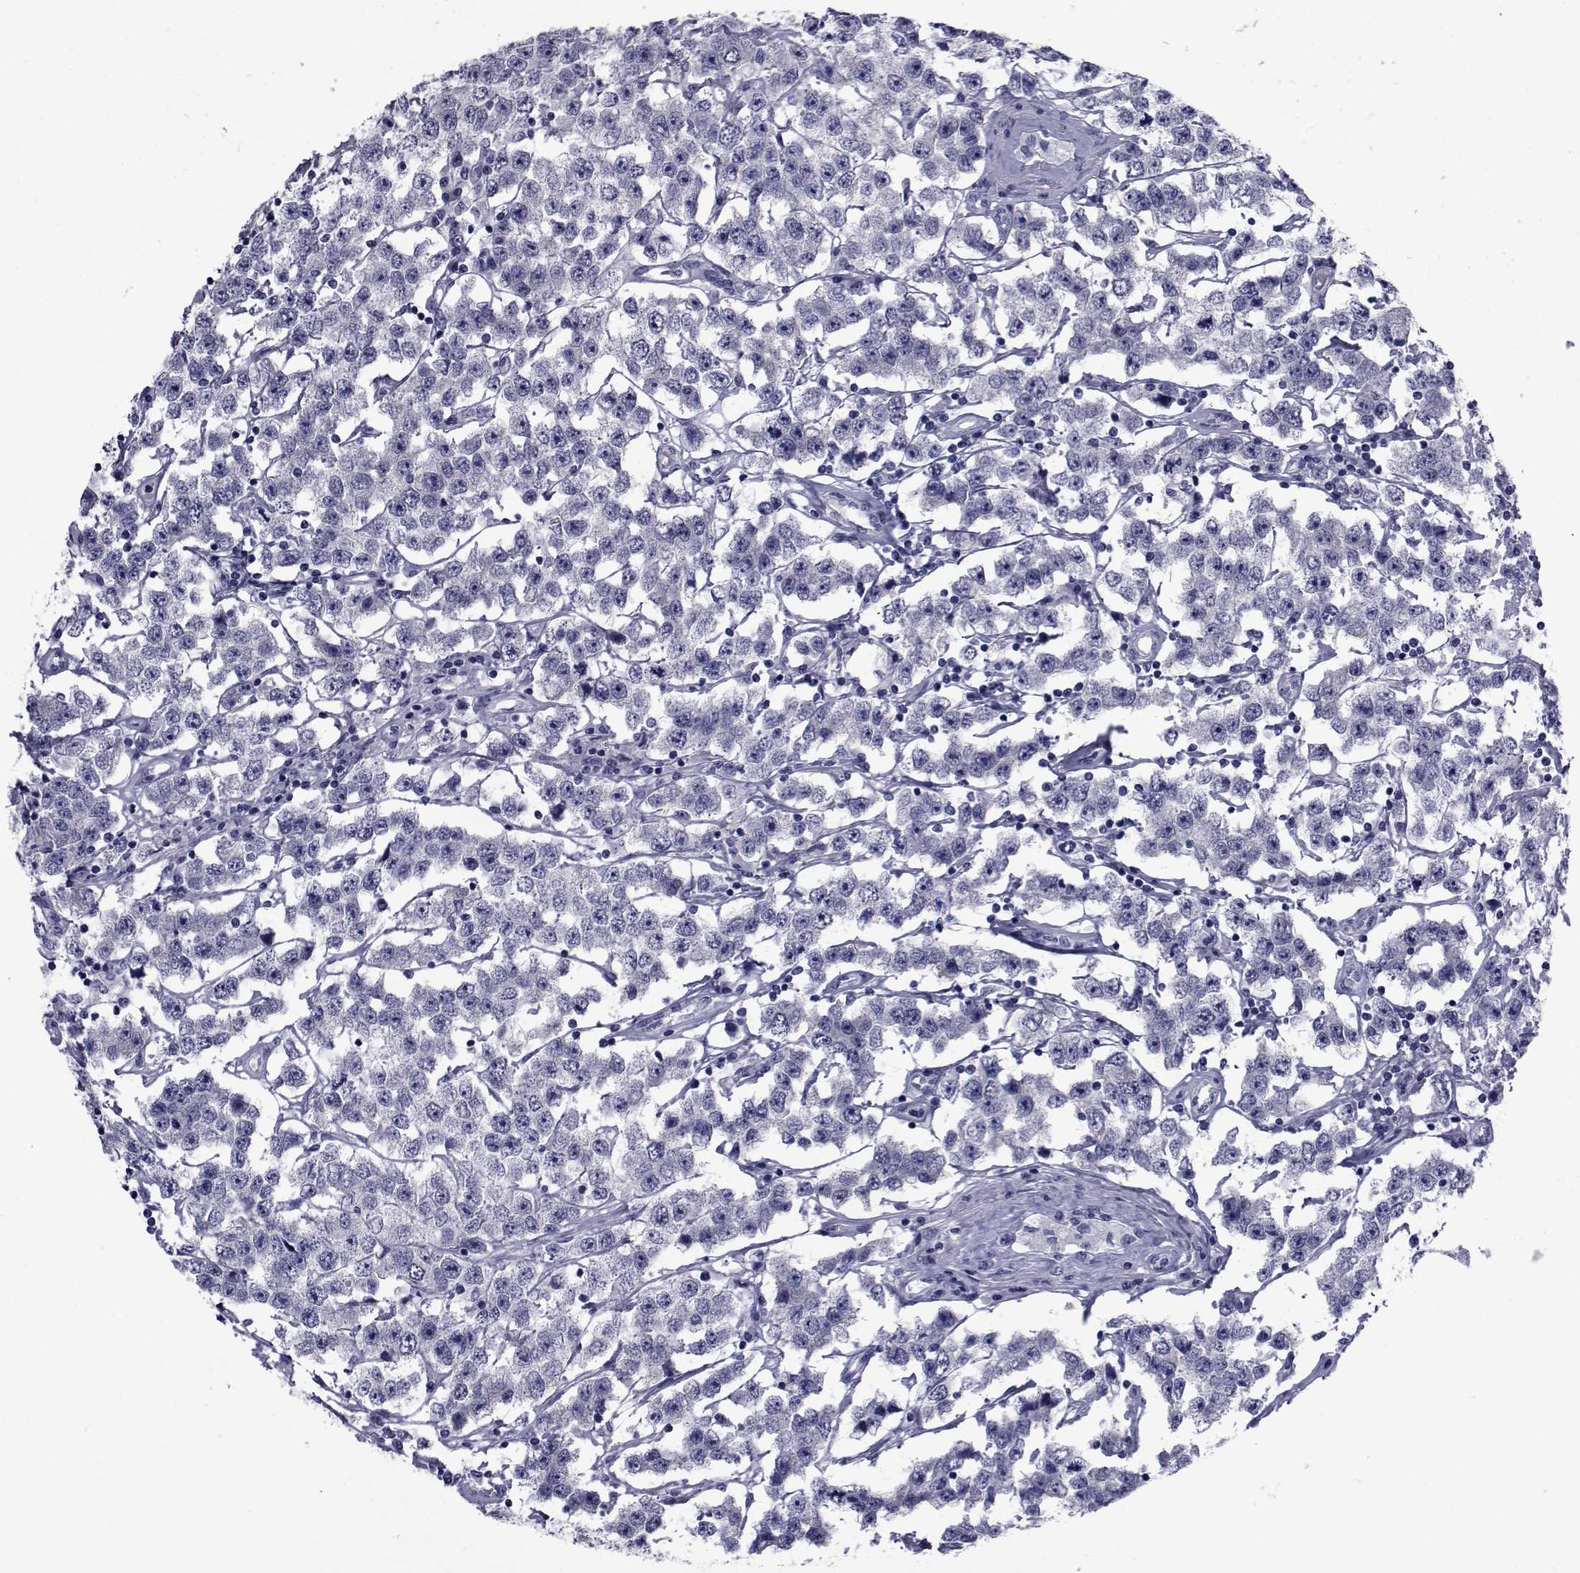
{"staining": {"intensity": "negative", "quantity": "none", "location": "none"}, "tissue": "testis cancer", "cell_type": "Tumor cells", "image_type": "cancer", "snomed": [{"axis": "morphology", "description": "Seminoma, NOS"}, {"axis": "topography", "description": "Testis"}], "caption": "Immunohistochemical staining of human testis cancer displays no significant staining in tumor cells.", "gene": "GKAP1", "patient": {"sex": "male", "age": 52}}